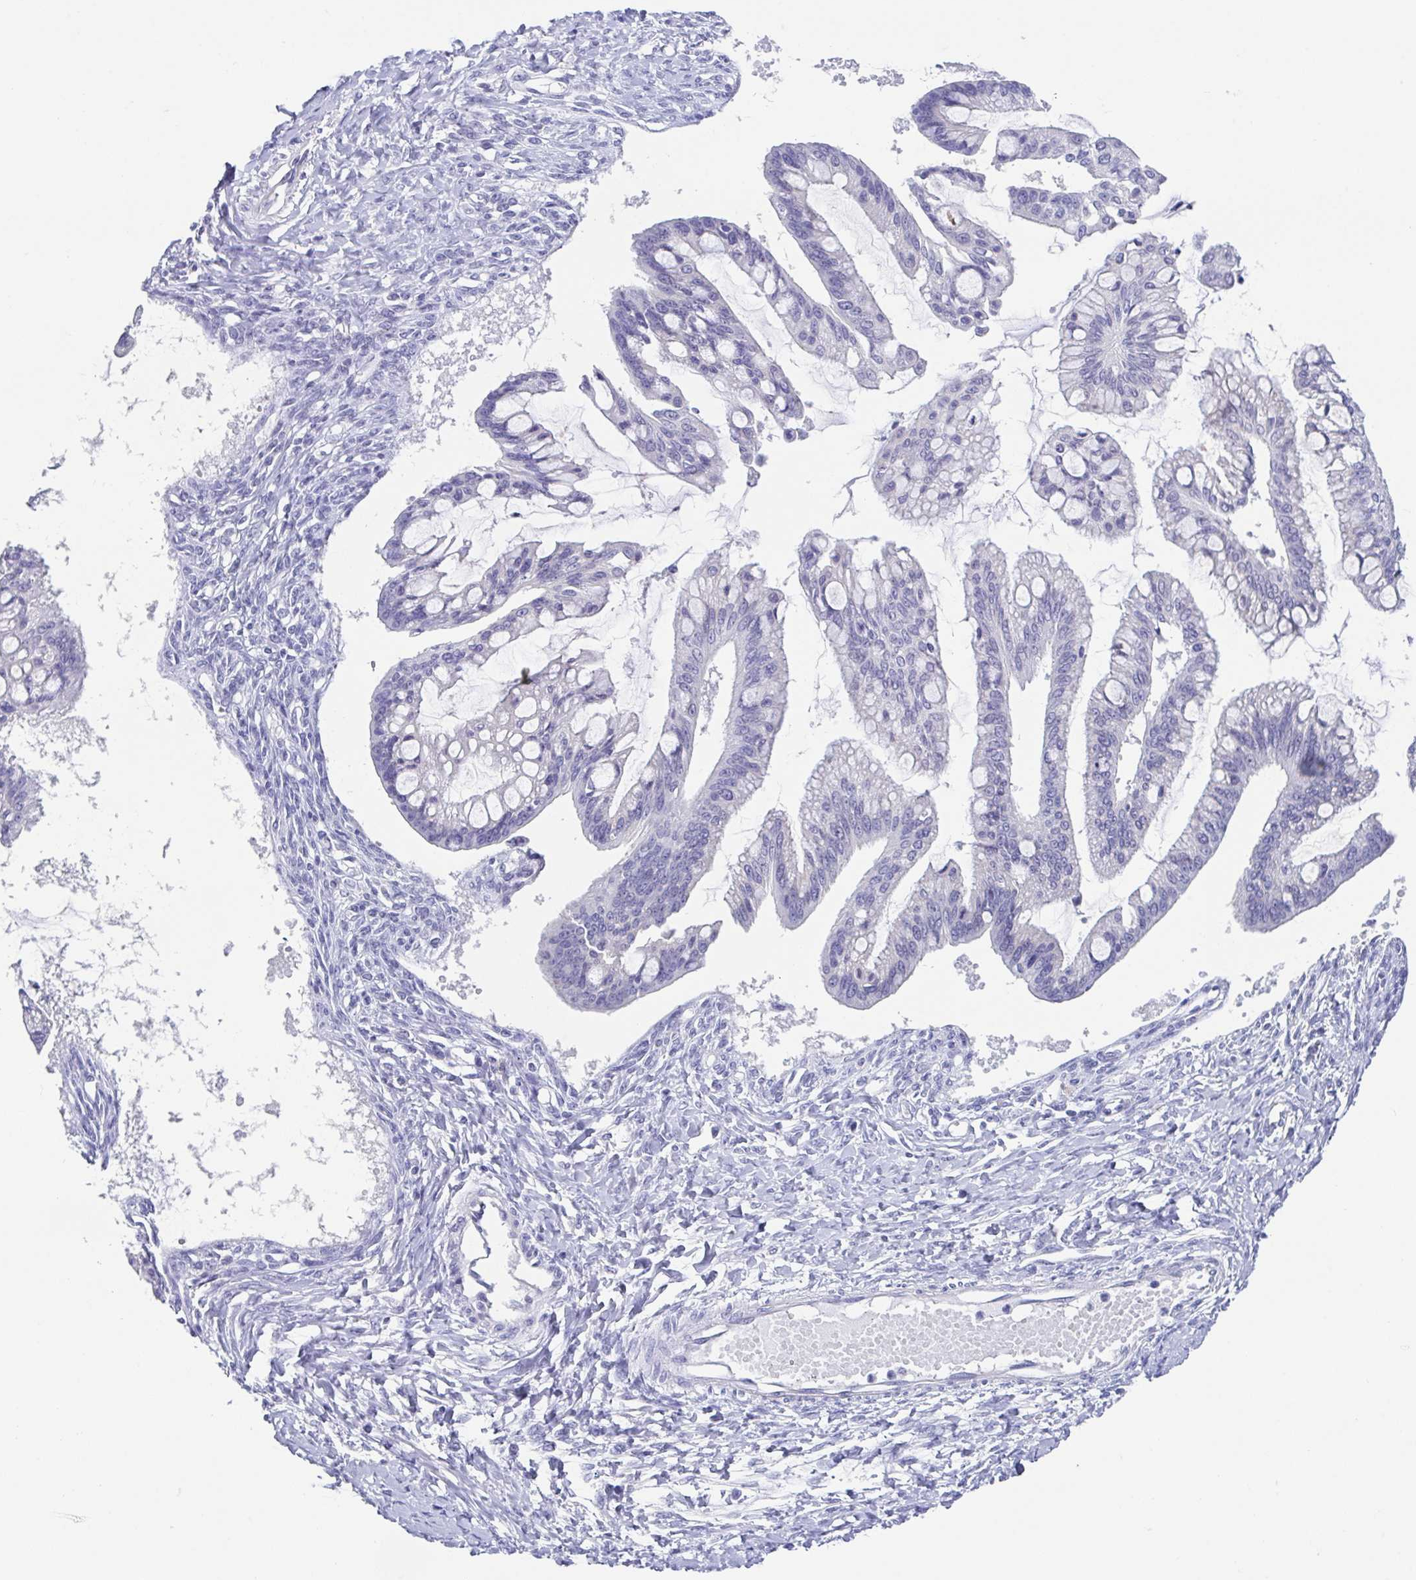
{"staining": {"intensity": "negative", "quantity": "none", "location": "none"}, "tissue": "ovarian cancer", "cell_type": "Tumor cells", "image_type": "cancer", "snomed": [{"axis": "morphology", "description": "Cystadenocarcinoma, mucinous, NOS"}, {"axis": "topography", "description": "Ovary"}], "caption": "IHC image of neoplastic tissue: human mucinous cystadenocarcinoma (ovarian) stained with DAB (3,3'-diaminobenzidine) reveals no significant protein expression in tumor cells.", "gene": "RDH11", "patient": {"sex": "female", "age": 73}}